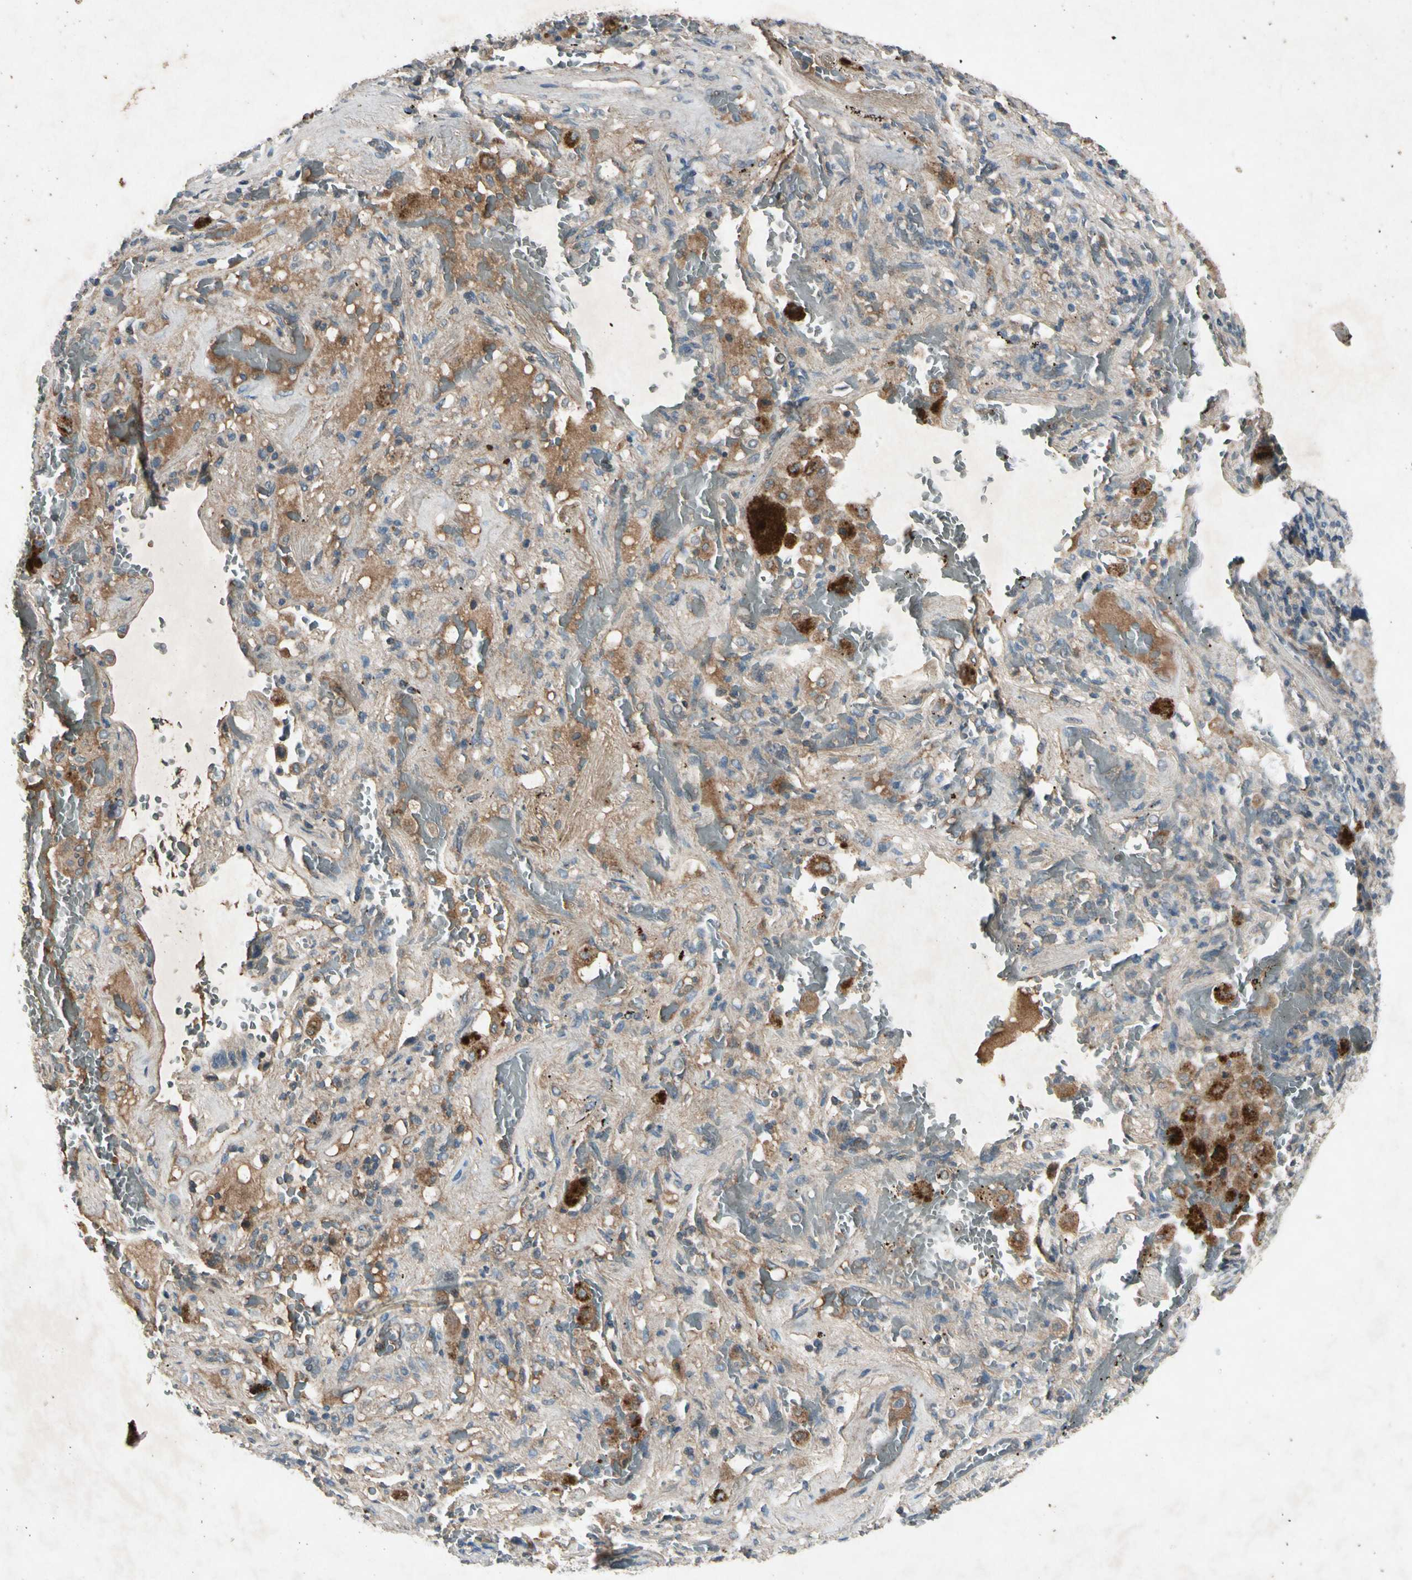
{"staining": {"intensity": "weak", "quantity": ">75%", "location": "cytoplasmic/membranous"}, "tissue": "lung cancer", "cell_type": "Tumor cells", "image_type": "cancer", "snomed": [{"axis": "morphology", "description": "Squamous cell carcinoma, NOS"}, {"axis": "topography", "description": "Lung"}], "caption": "Human lung squamous cell carcinoma stained with a brown dye shows weak cytoplasmic/membranous positive positivity in about >75% of tumor cells.", "gene": "GPLD1", "patient": {"sex": "male", "age": 57}}